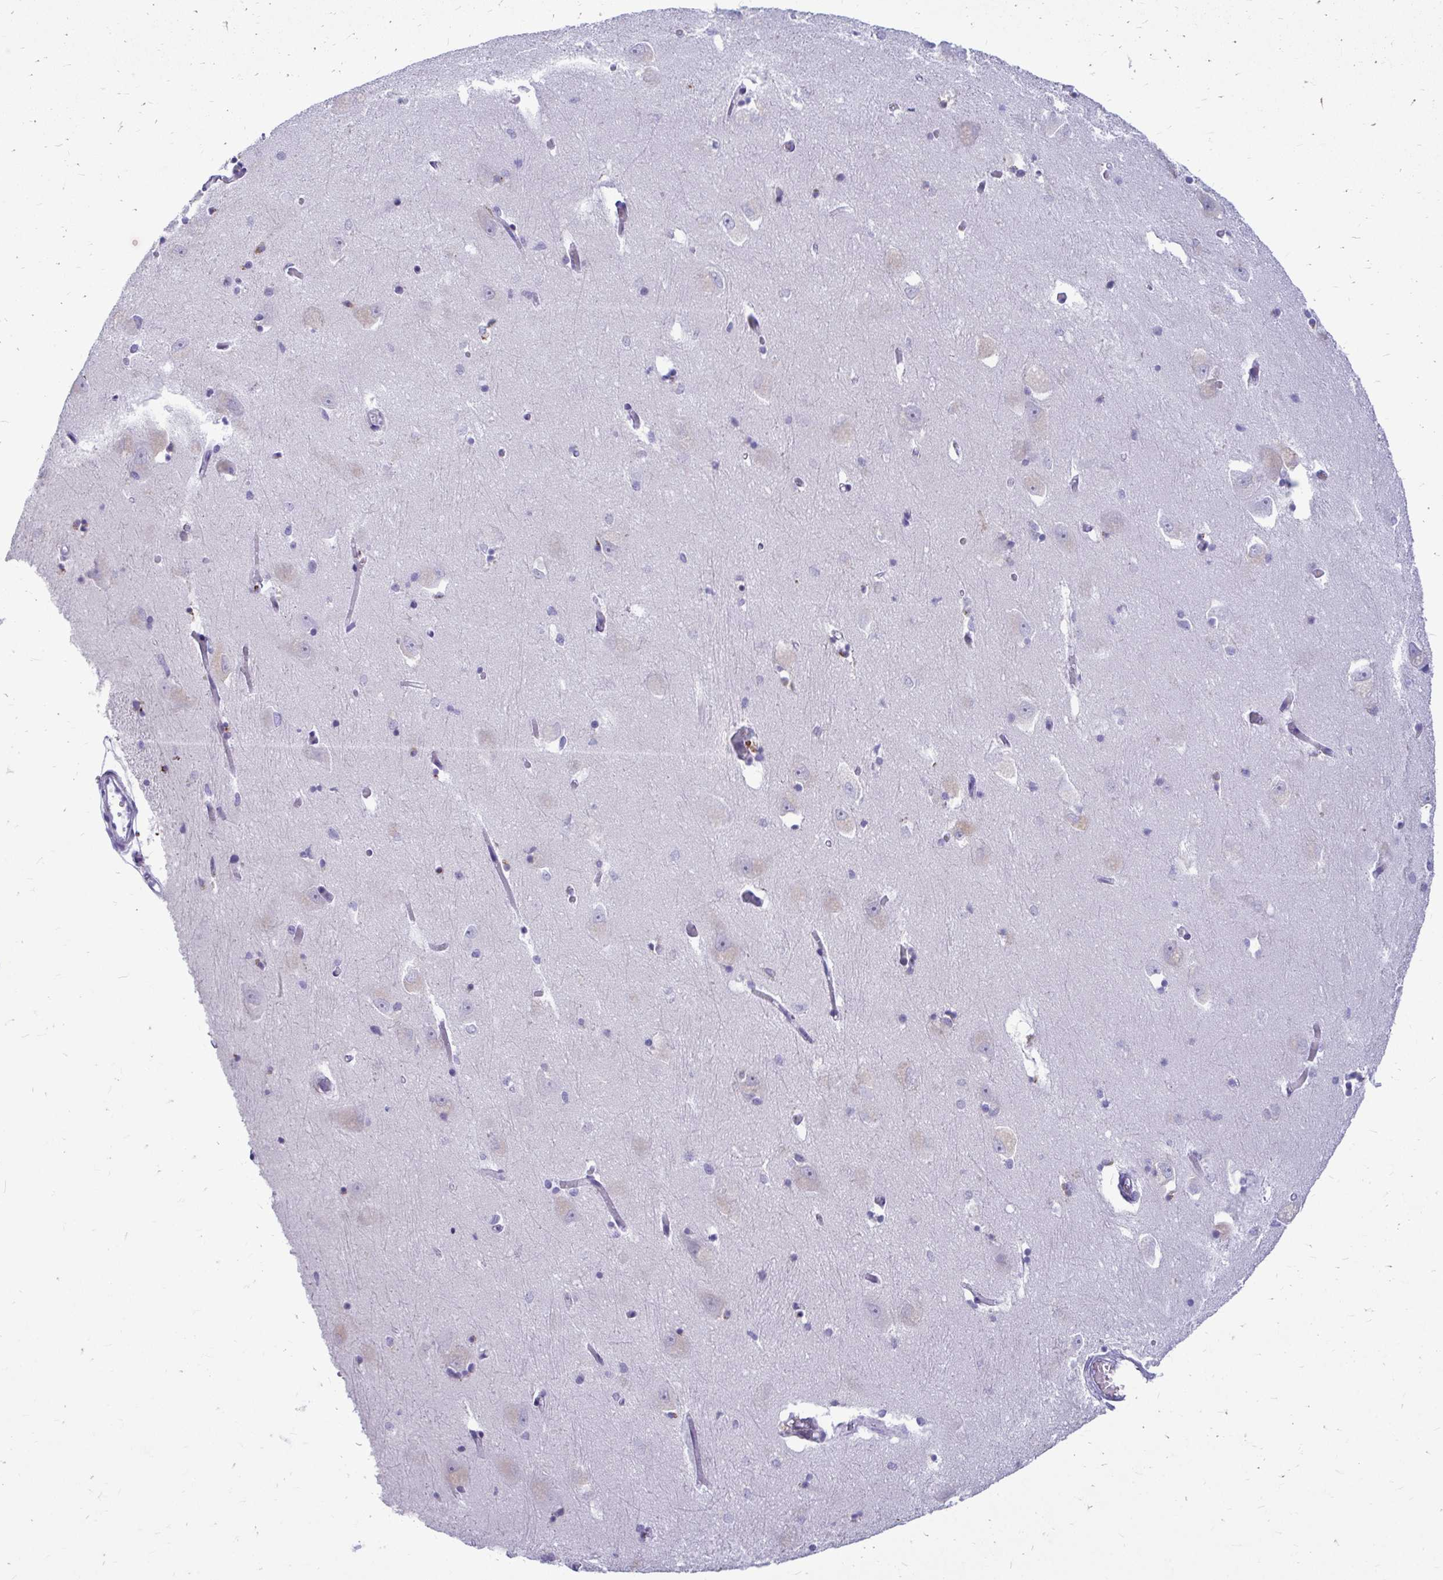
{"staining": {"intensity": "negative", "quantity": "none", "location": "none"}, "tissue": "caudate", "cell_type": "Glial cells", "image_type": "normal", "snomed": [{"axis": "morphology", "description": "Normal tissue, NOS"}, {"axis": "topography", "description": "Lateral ventricle wall"}, {"axis": "topography", "description": "Hippocampus"}], "caption": "Histopathology image shows no significant protein positivity in glial cells of unremarkable caudate.", "gene": "NANOGNB", "patient": {"sex": "female", "age": 63}}